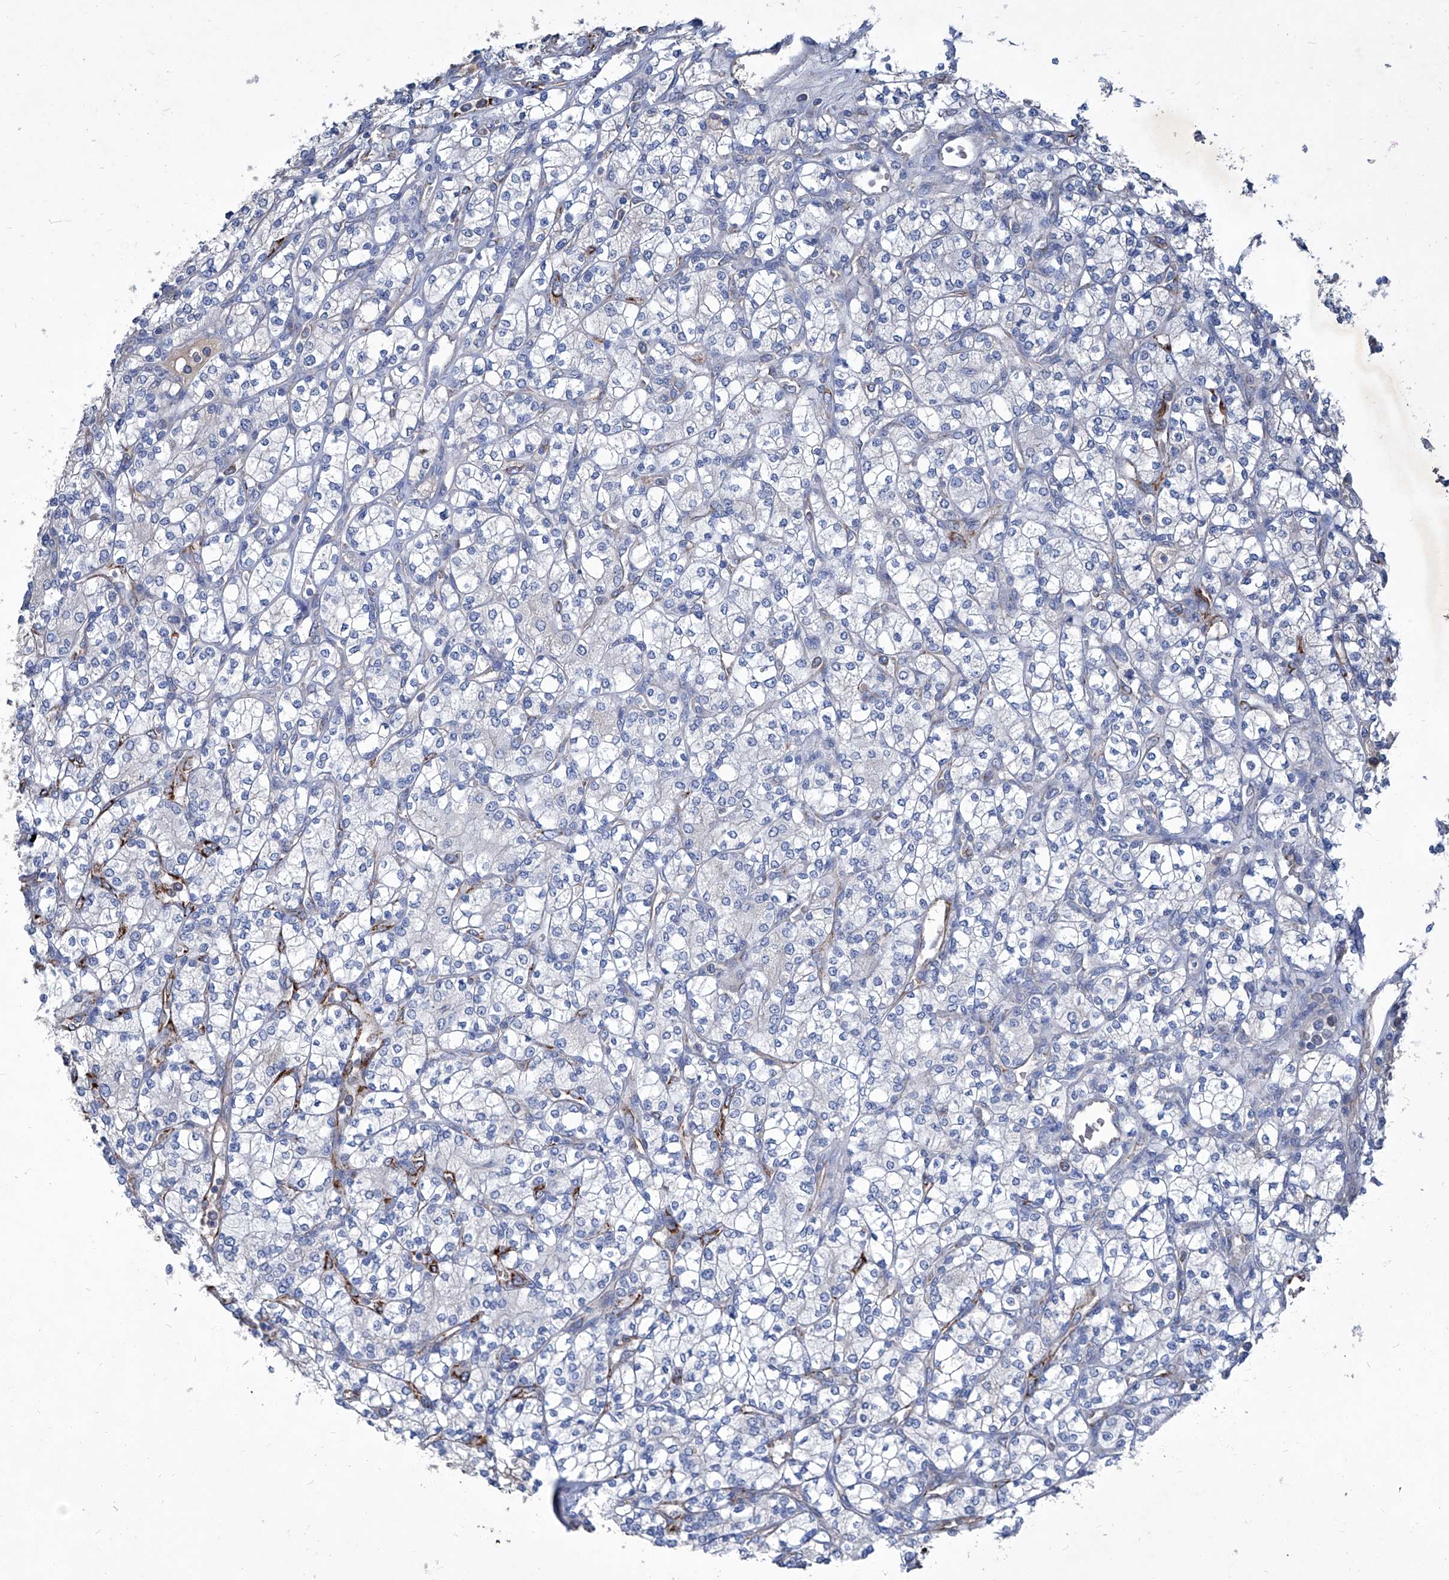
{"staining": {"intensity": "negative", "quantity": "none", "location": "none"}, "tissue": "renal cancer", "cell_type": "Tumor cells", "image_type": "cancer", "snomed": [{"axis": "morphology", "description": "Adenocarcinoma, NOS"}, {"axis": "topography", "description": "Kidney"}], "caption": "Renal cancer (adenocarcinoma) was stained to show a protein in brown. There is no significant positivity in tumor cells.", "gene": "MTARC1", "patient": {"sex": "male", "age": 77}}